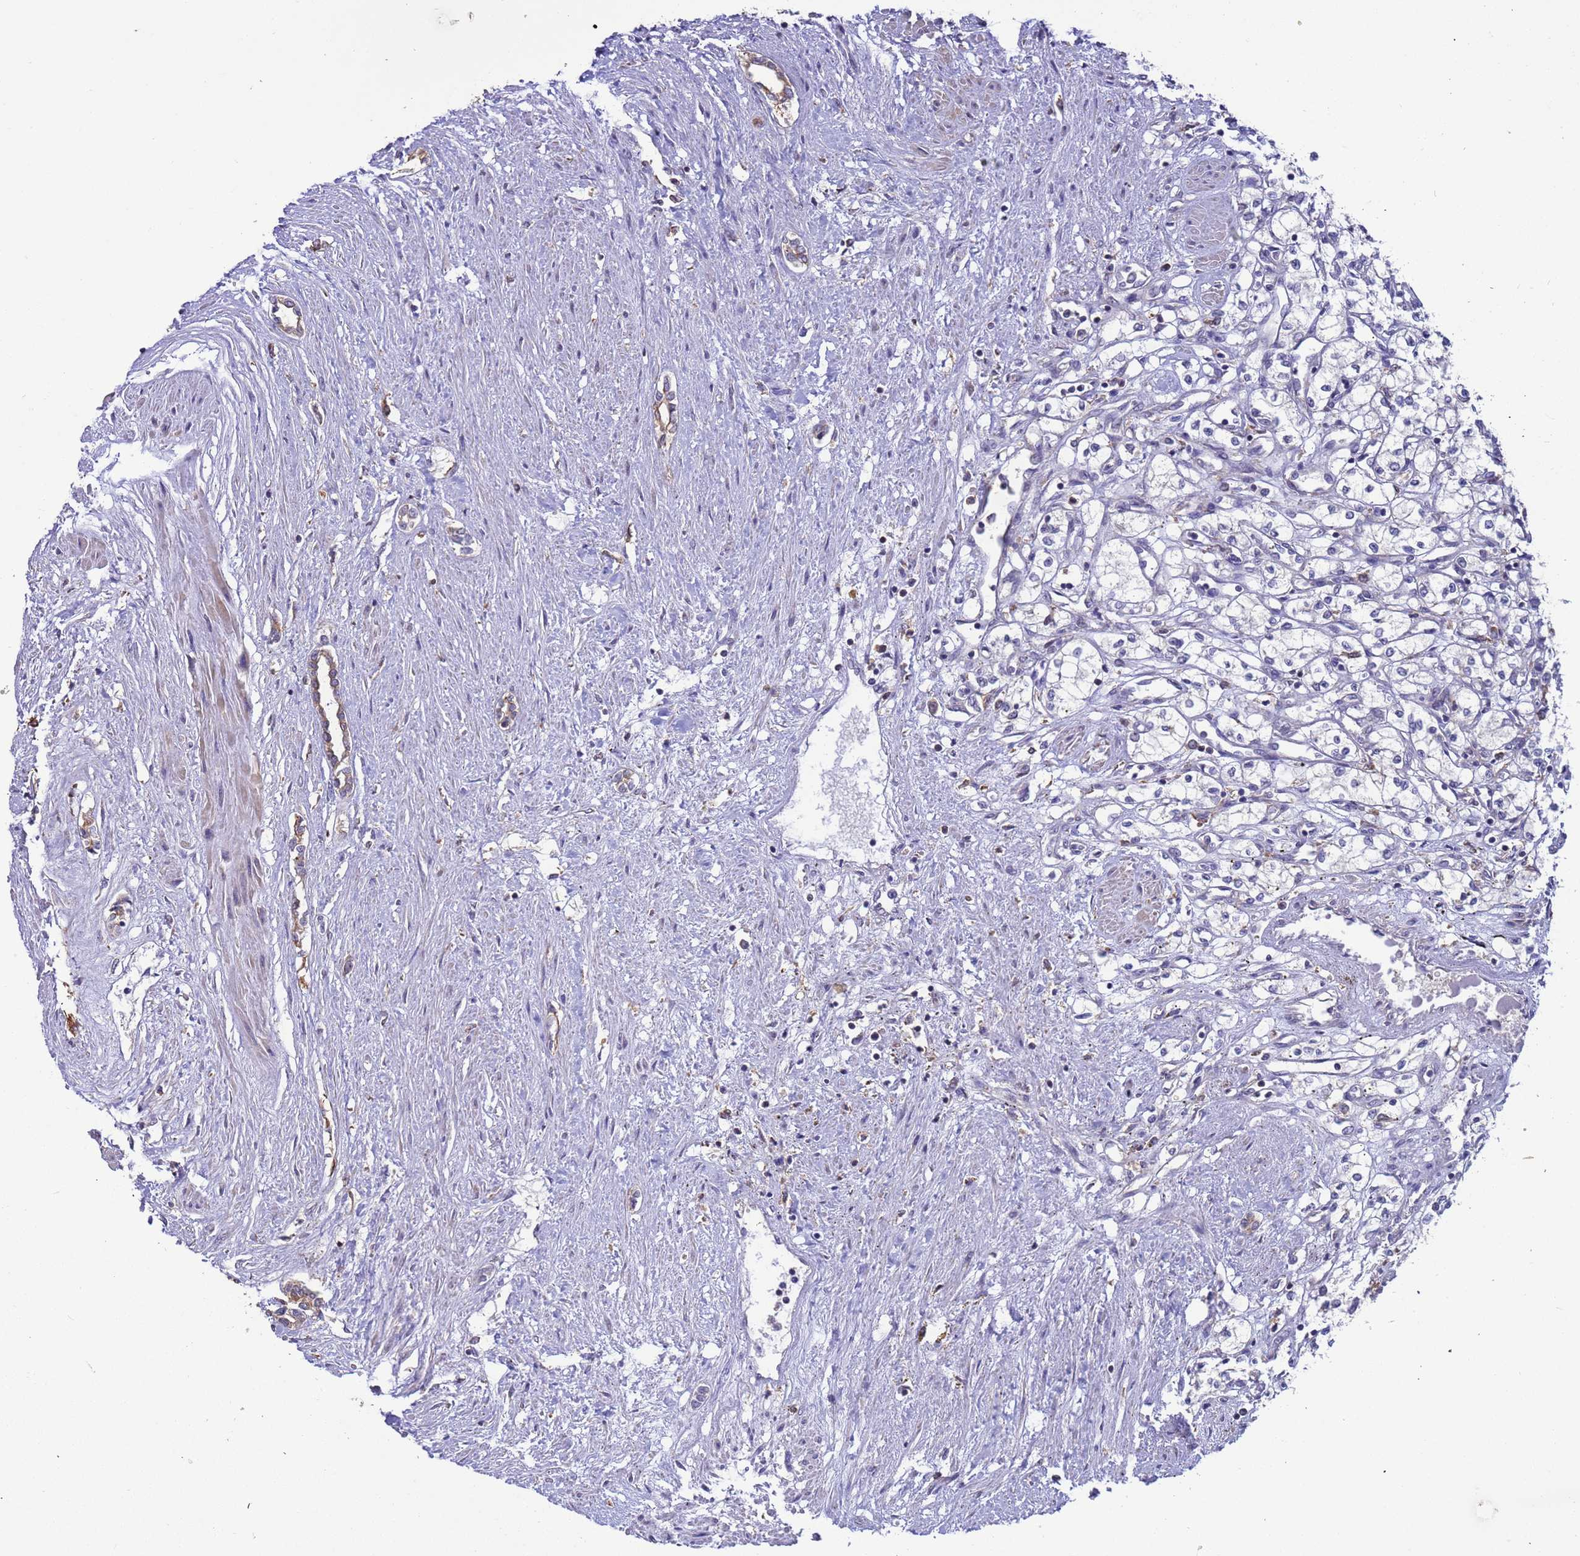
{"staining": {"intensity": "negative", "quantity": "none", "location": "none"}, "tissue": "renal cancer", "cell_type": "Tumor cells", "image_type": "cancer", "snomed": [{"axis": "morphology", "description": "Adenocarcinoma, NOS"}, {"axis": "topography", "description": "Kidney"}], "caption": "The immunohistochemistry (IHC) photomicrograph has no significant expression in tumor cells of adenocarcinoma (renal) tissue.", "gene": "AMPD3", "patient": {"sex": "male", "age": 59}}